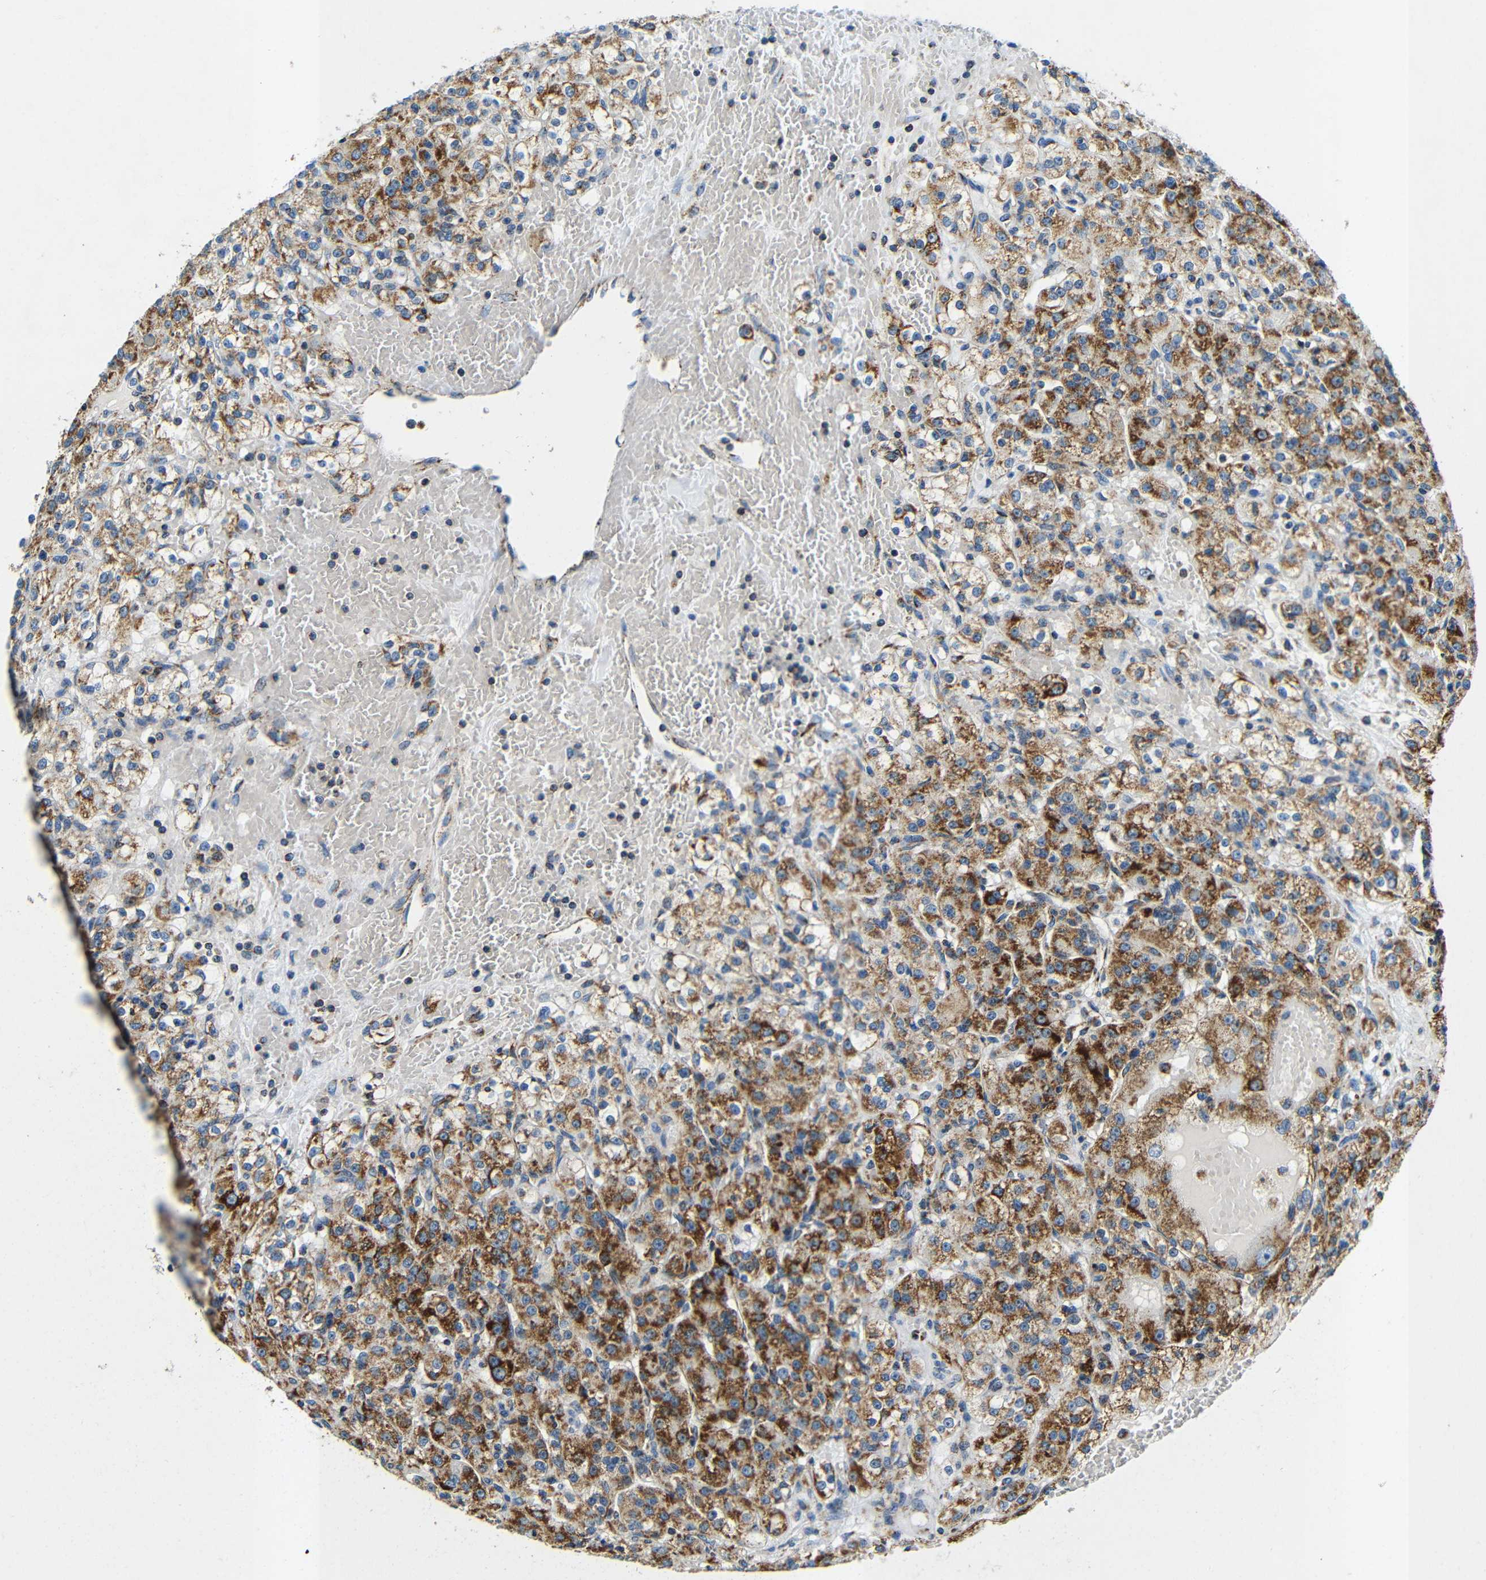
{"staining": {"intensity": "moderate", "quantity": ">75%", "location": "cytoplasmic/membranous"}, "tissue": "renal cancer", "cell_type": "Tumor cells", "image_type": "cancer", "snomed": [{"axis": "morphology", "description": "Normal tissue, NOS"}, {"axis": "morphology", "description": "Adenocarcinoma, NOS"}, {"axis": "topography", "description": "Kidney"}], "caption": "Tumor cells display moderate cytoplasmic/membranous staining in about >75% of cells in renal cancer (adenocarcinoma).", "gene": "GALNT18", "patient": {"sex": "male", "age": 61}}